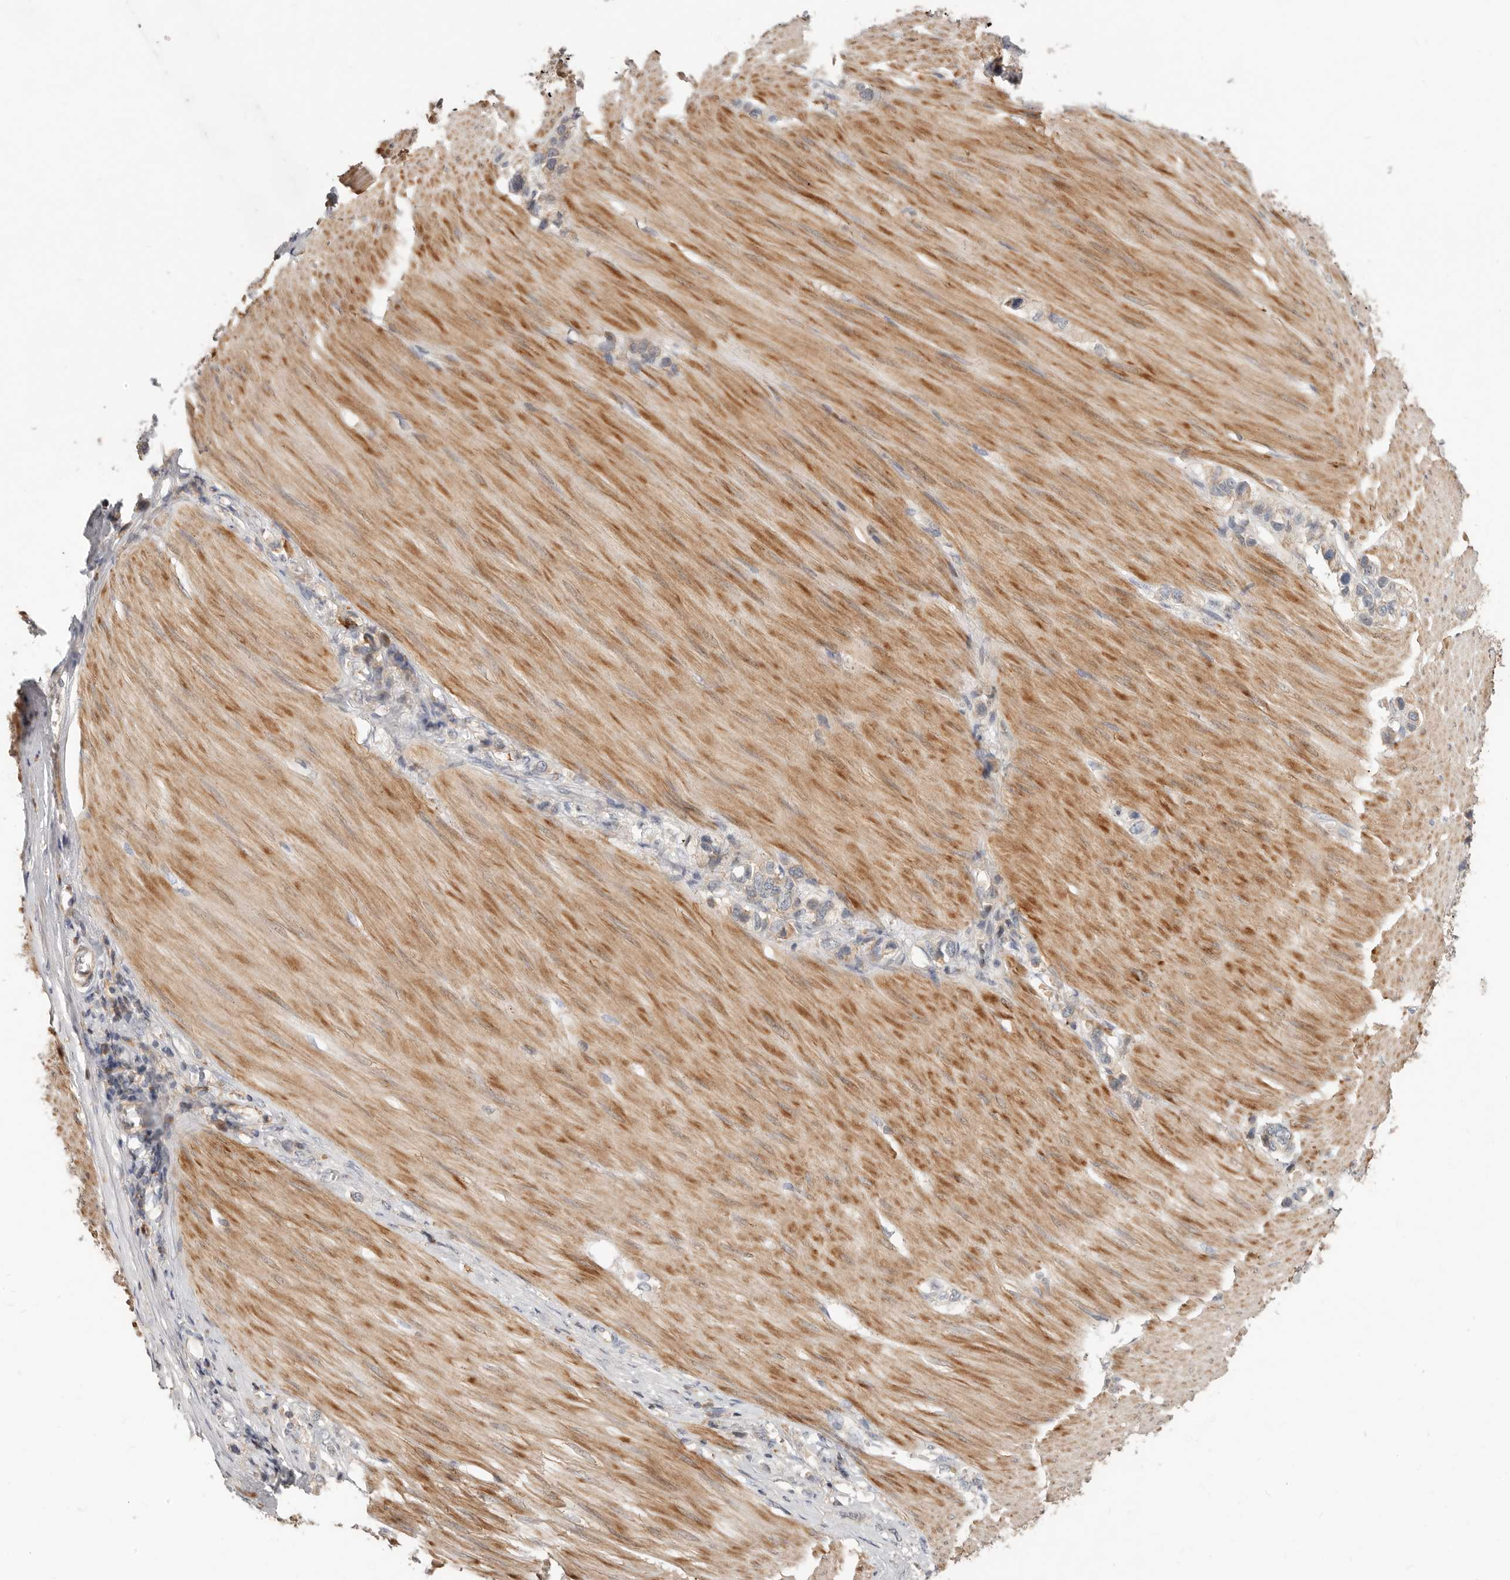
{"staining": {"intensity": "weak", "quantity": "<25%", "location": "cytoplasmic/membranous"}, "tissue": "stomach cancer", "cell_type": "Tumor cells", "image_type": "cancer", "snomed": [{"axis": "morphology", "description": "Adenocarcinoma, NOS"}, {"axis": "topography", "description": "Stomach"}], "caption": "DAB immunohistochemical staining of human stomach cancer (adenocarcinoma) displays no significant positivity in tumor cells.", "gene": "MTFR2", "patient": {"sex": "female", "age": 65}}